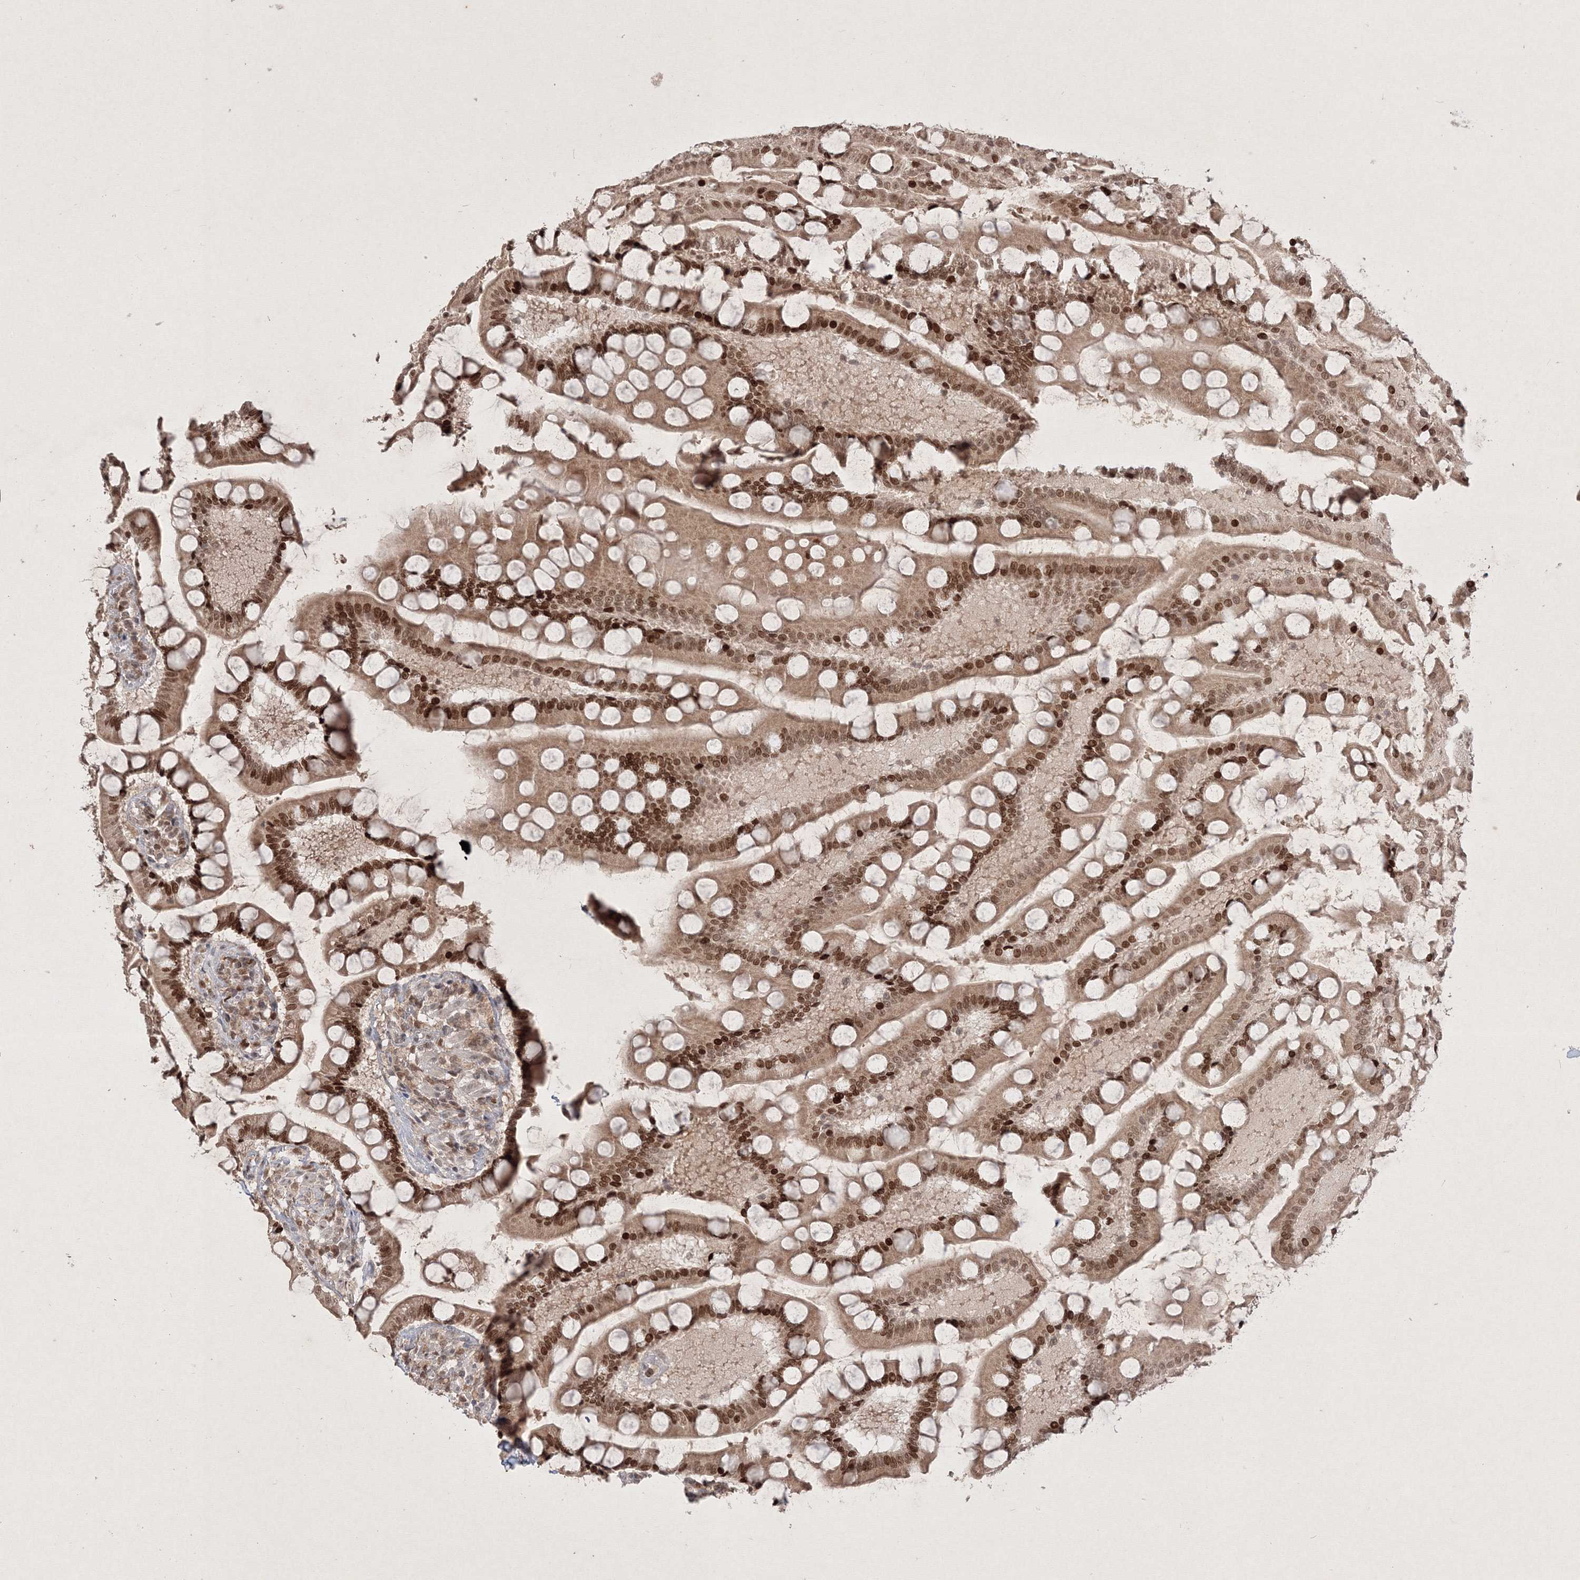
{"staining": {"intensity": "moderate", "quantity": ">75%", "location": "cytoplasmic/membranous,nuclear"}, "tissue": "small intestine", "cell_type": "Glandular cells", "image_type": "normal", "snomed": [{"axis": "morphology", "description": "Normal tissue, NOS"}, {"axis": "topography", "description": "Small intestine"}], "caption": "Brown immunohistochemical staining in normal small intestine exhibits moderate cytoplasmic/membranous,nuclear expression in about >75% of glandular cells.", "gene": "TAB1", "patient": {"sex": "male", "age": 41}}